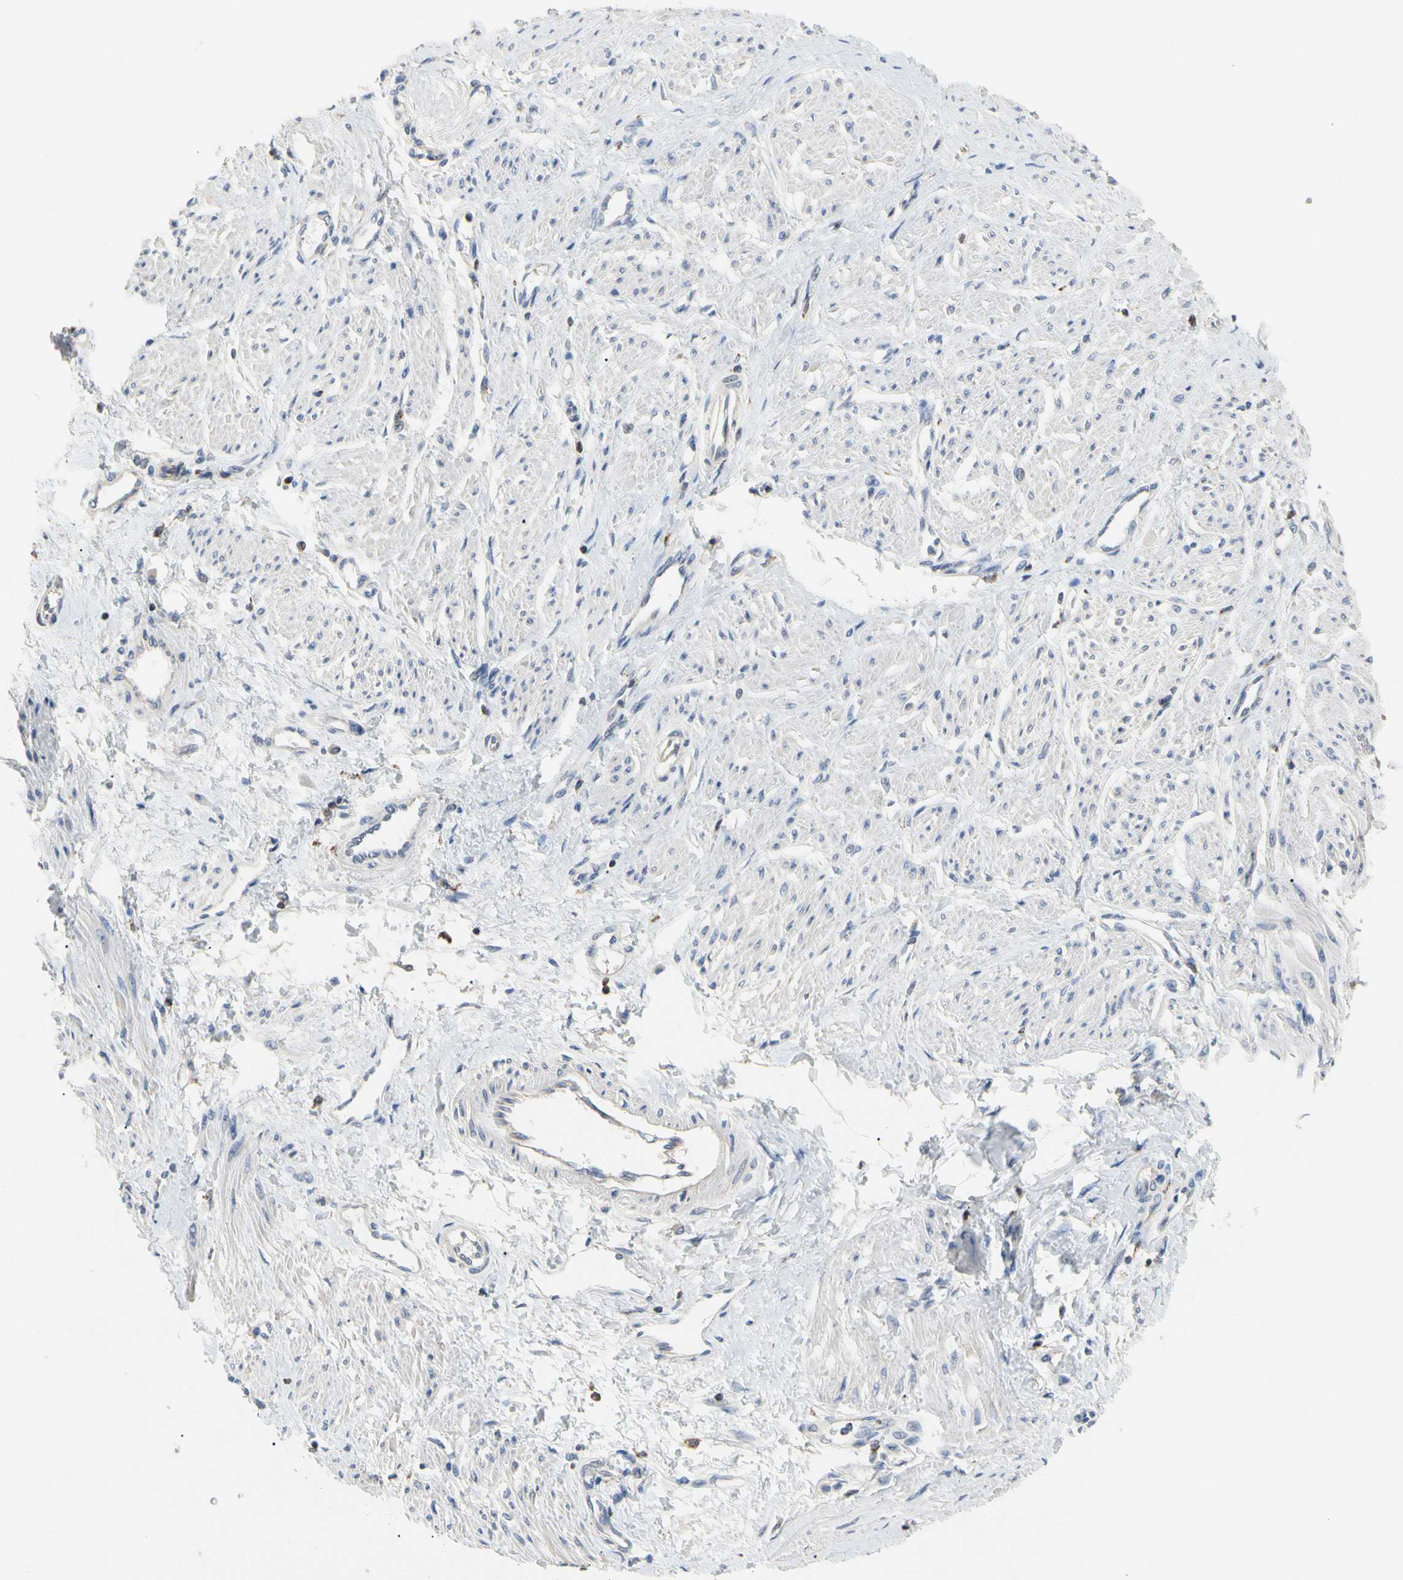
{"staining": {"intensity": "negative", "quantity": "none", "location": "none"}, "tissue": "smooth muscle", "cell_type": "Smooth muscle cells", "image_type": "normal", "snomed": [{"axis": "morphology", "description": "Normal tissue, NOS"}, {"axis": "topography", "description": "Smooth muscle"}, {"axis": "topography", "description": "Uterus"}], "caption": "Immunohistochemistry (IHC) photomicrograph of benign smooth muscle stained for a protein (brown), which exhibits no expression in smooth muscle cells.", "gene": "ADA2", "patient": {"sex": "female", "age": 39}}